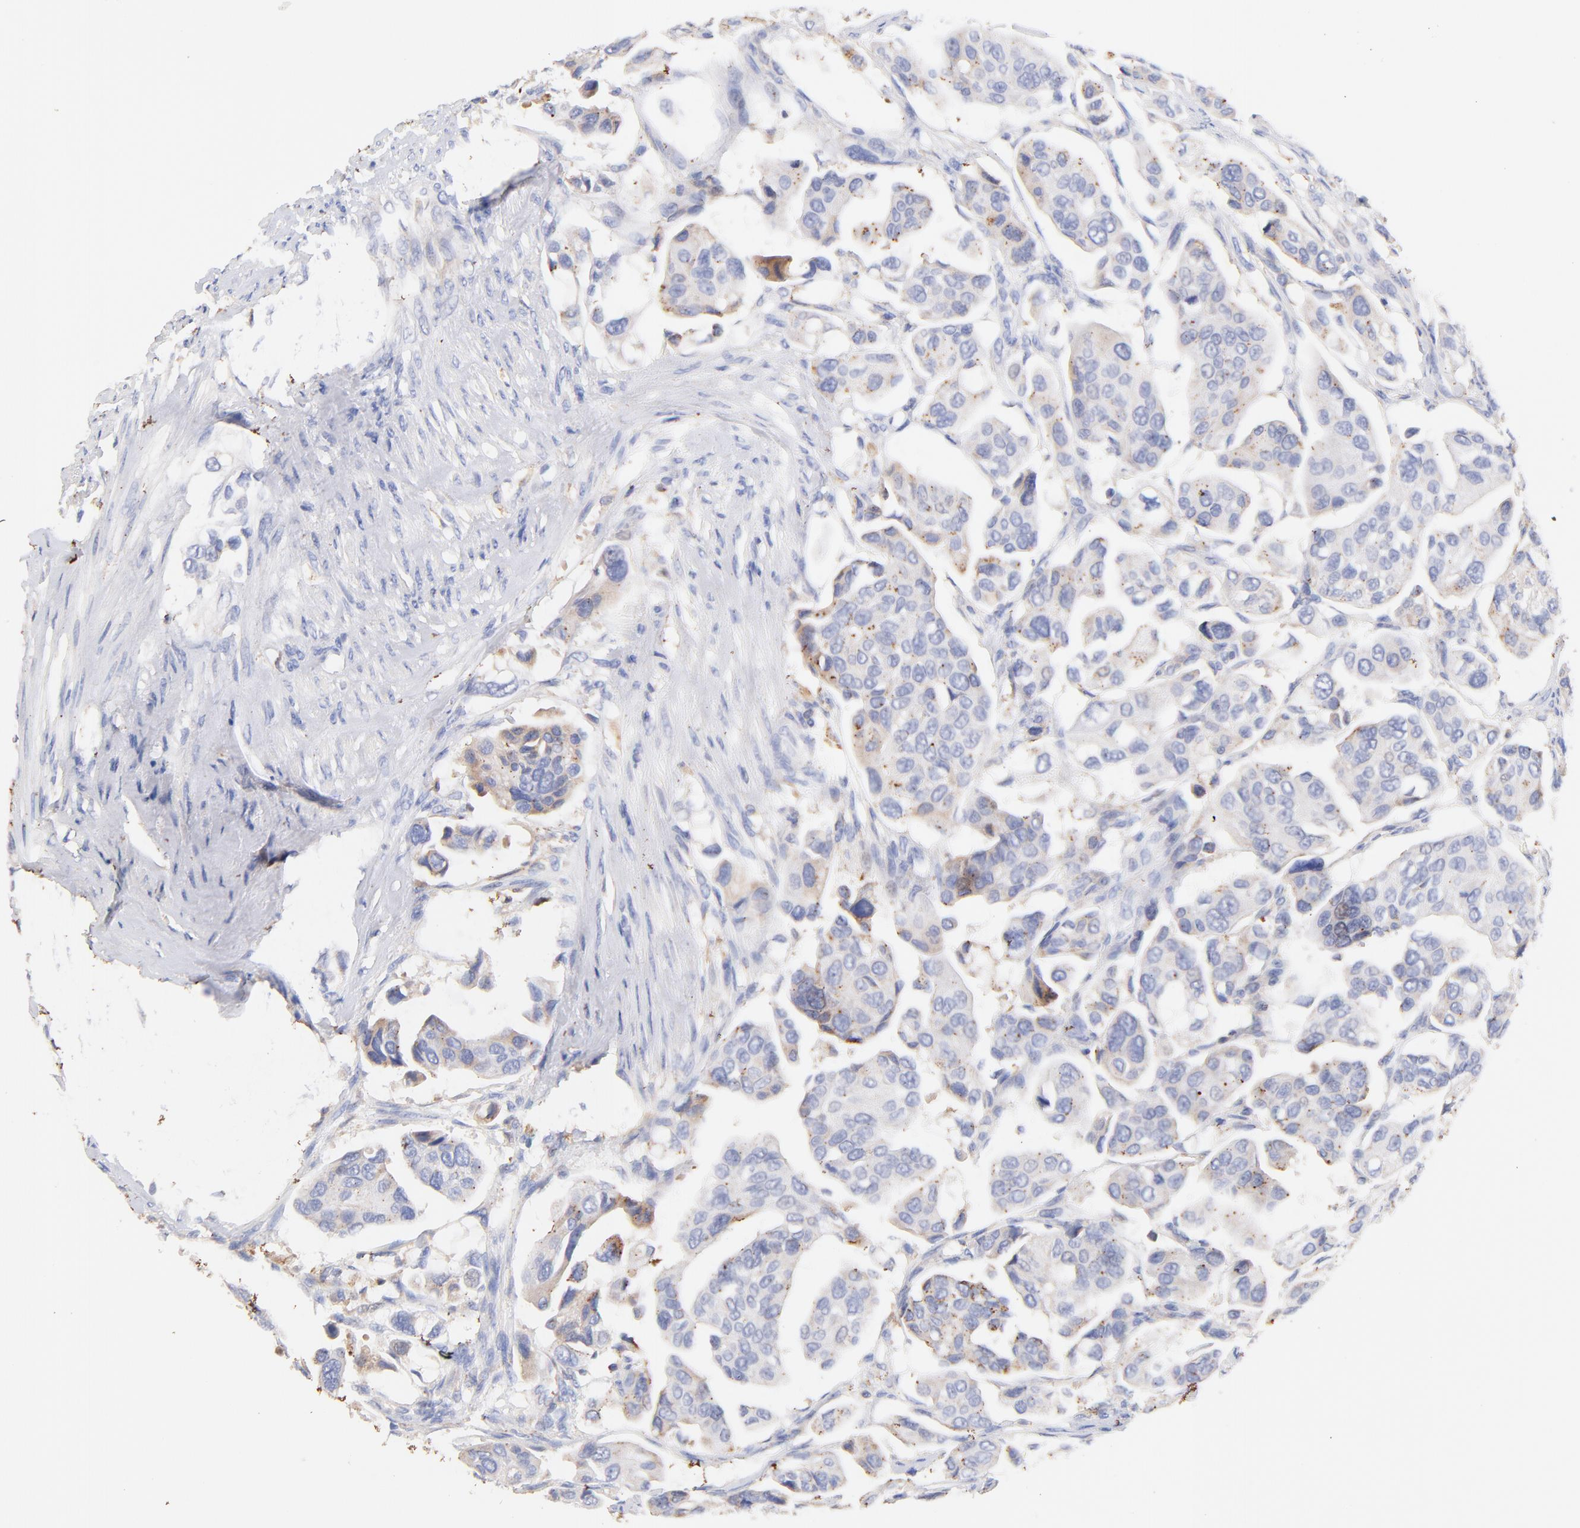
{"staining": {"intensity": "weak", "quantity": "25%-75%", "location": "cytoplasmic/membranous"}, "tissue": "urothelial cancer", "cell_type": "Tumor cells", "image_type": "cancer", "snomed": [{"axis": "morphology", "description": "Adenocarcinoma, NOS"}, {"axis": "topography", "description": "Urinary bladder"}], "caption": "Adenocarcinoma stained for a protein (brown) shows weak cytoplasmic/membranous positive positivity in approximately 25%-75% of tumor cells.", "gene": "IGLV7-43", "patient": {"sex": "male", "age": 61}}